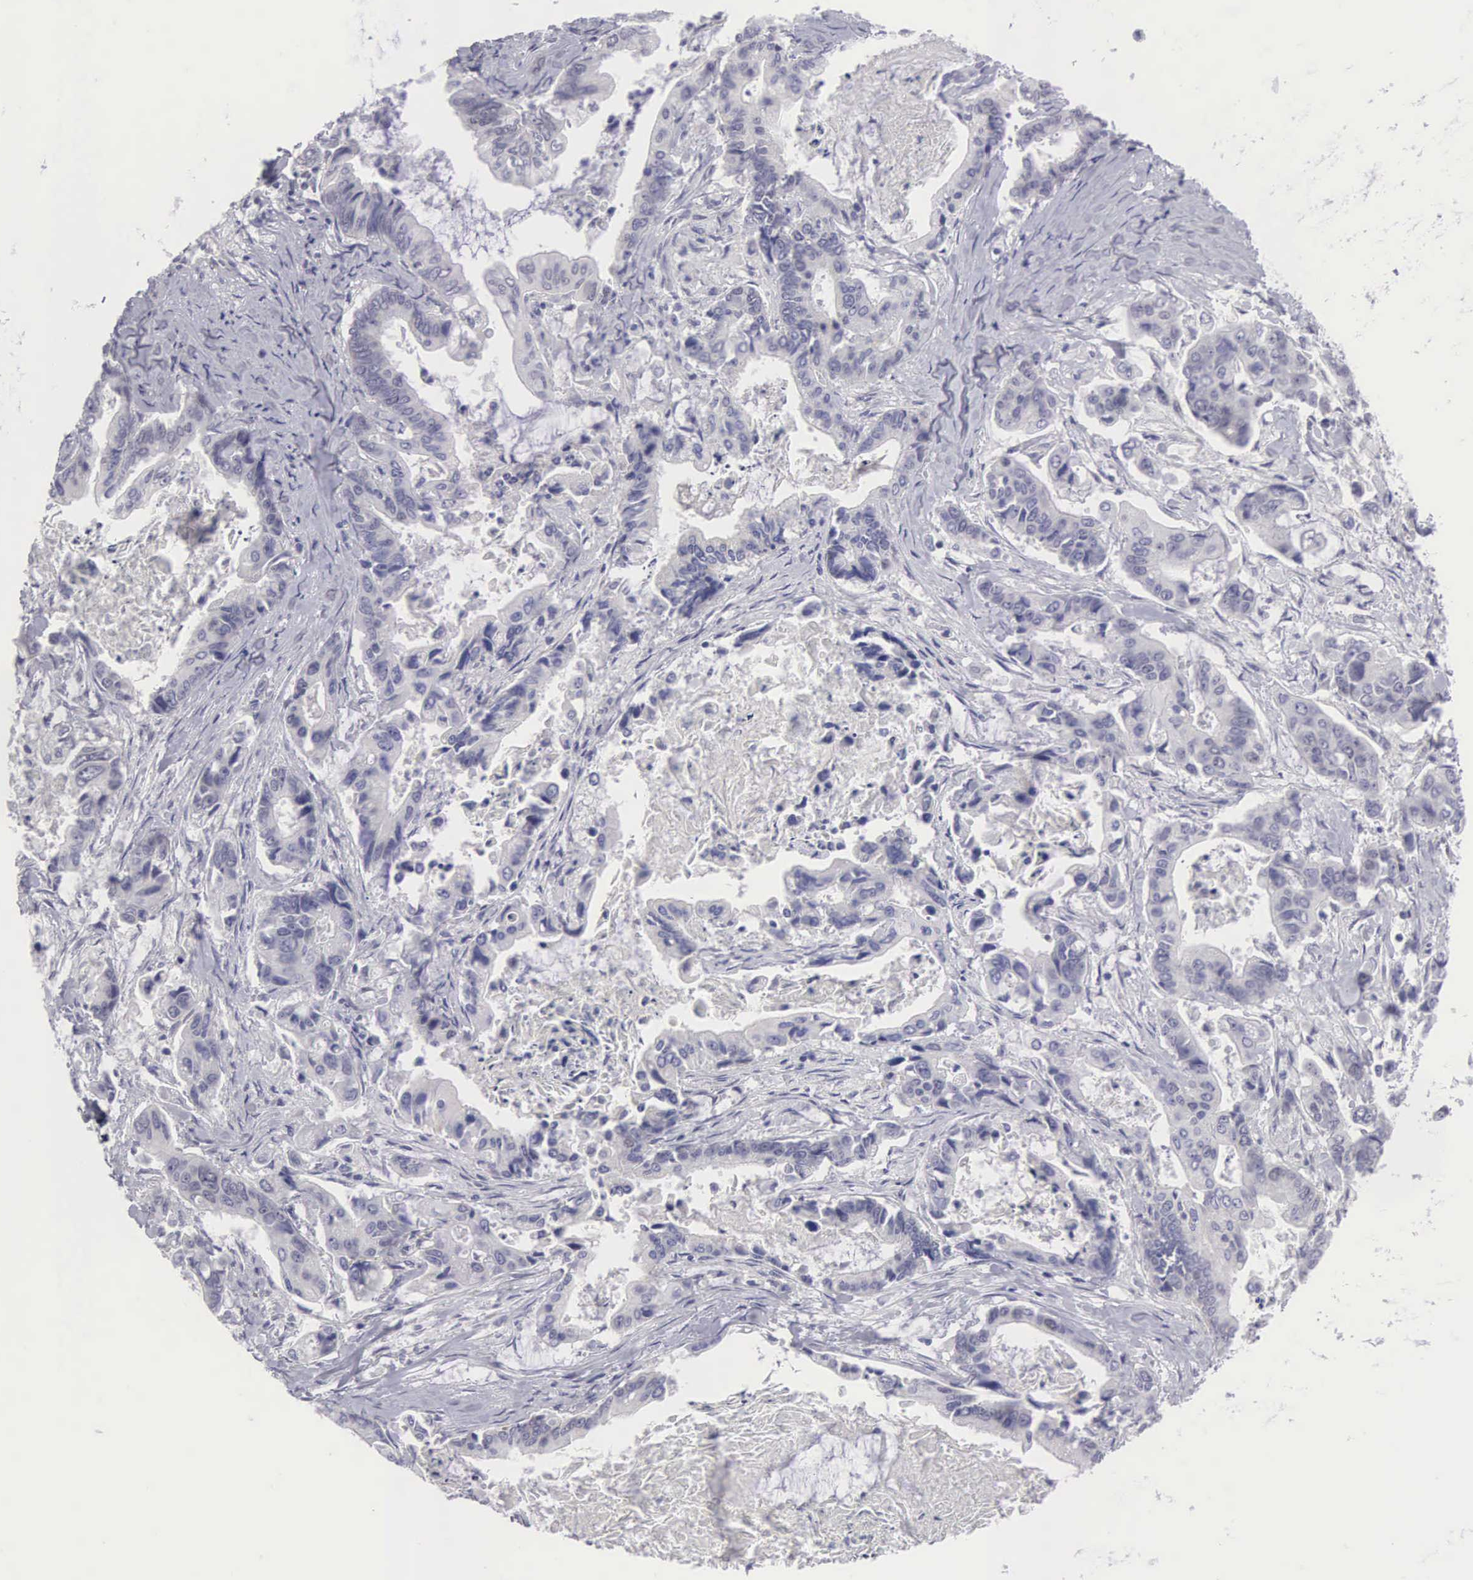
{"staining": {"intensity": "negative", "quantity": "none", "location": "none"}, "tissue": "stomach cancer", "cell_type": "Tumor cells", "image_type": "cancer", "snomed": [{"axis": "morphology", "description": "Adenocarcinoma, NOS"}, {"axis": "topography", "description": "Stomach, upper"}], "caption": "Tumor cells are negative for brown protein staining in stomach adenocarcinoma. Brightfield microscopy of immunohistochemistry stained with DAB (brown) and hematoxylin (blue), captured at high magnification.", "gene": "SOX11", "patient": {"sex": "male", "age": 80}}